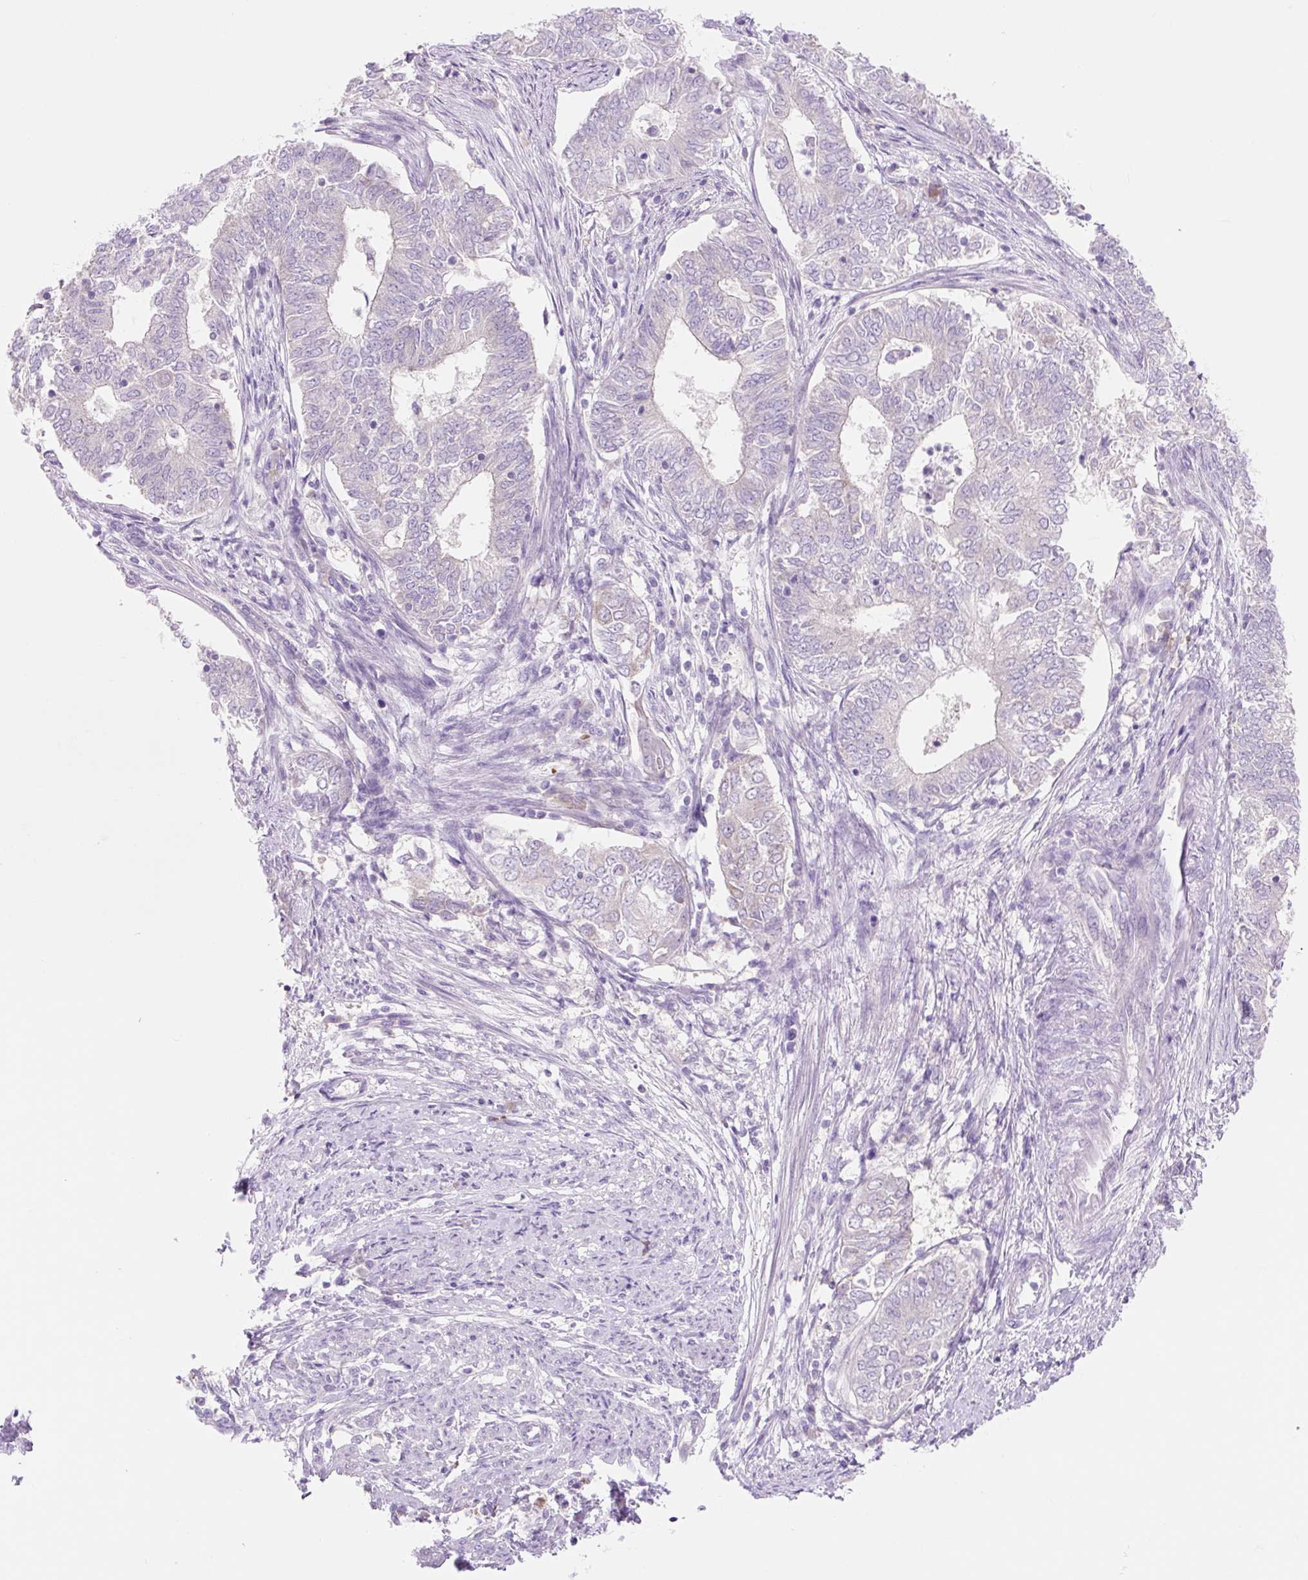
{"staining": {"intensity": "negative", "quantity": "none", "location": "none"}, "tissue": "endometrial cancer", "cell_type": "Tumor cells", "image_type": "cancer", "snomed": [{"axis": "morphology", "description": "Adenocarcinoma, NOS"}, {"axis": "topography", "description": "Endometrium"}], "caption": "The immunohistochemistry (IHC) histopathology image has no significant staining in tumor cells of endometrial cancer tissue.", "gene": "CELF6", "patient": {"sex": "female", "age": 62}}